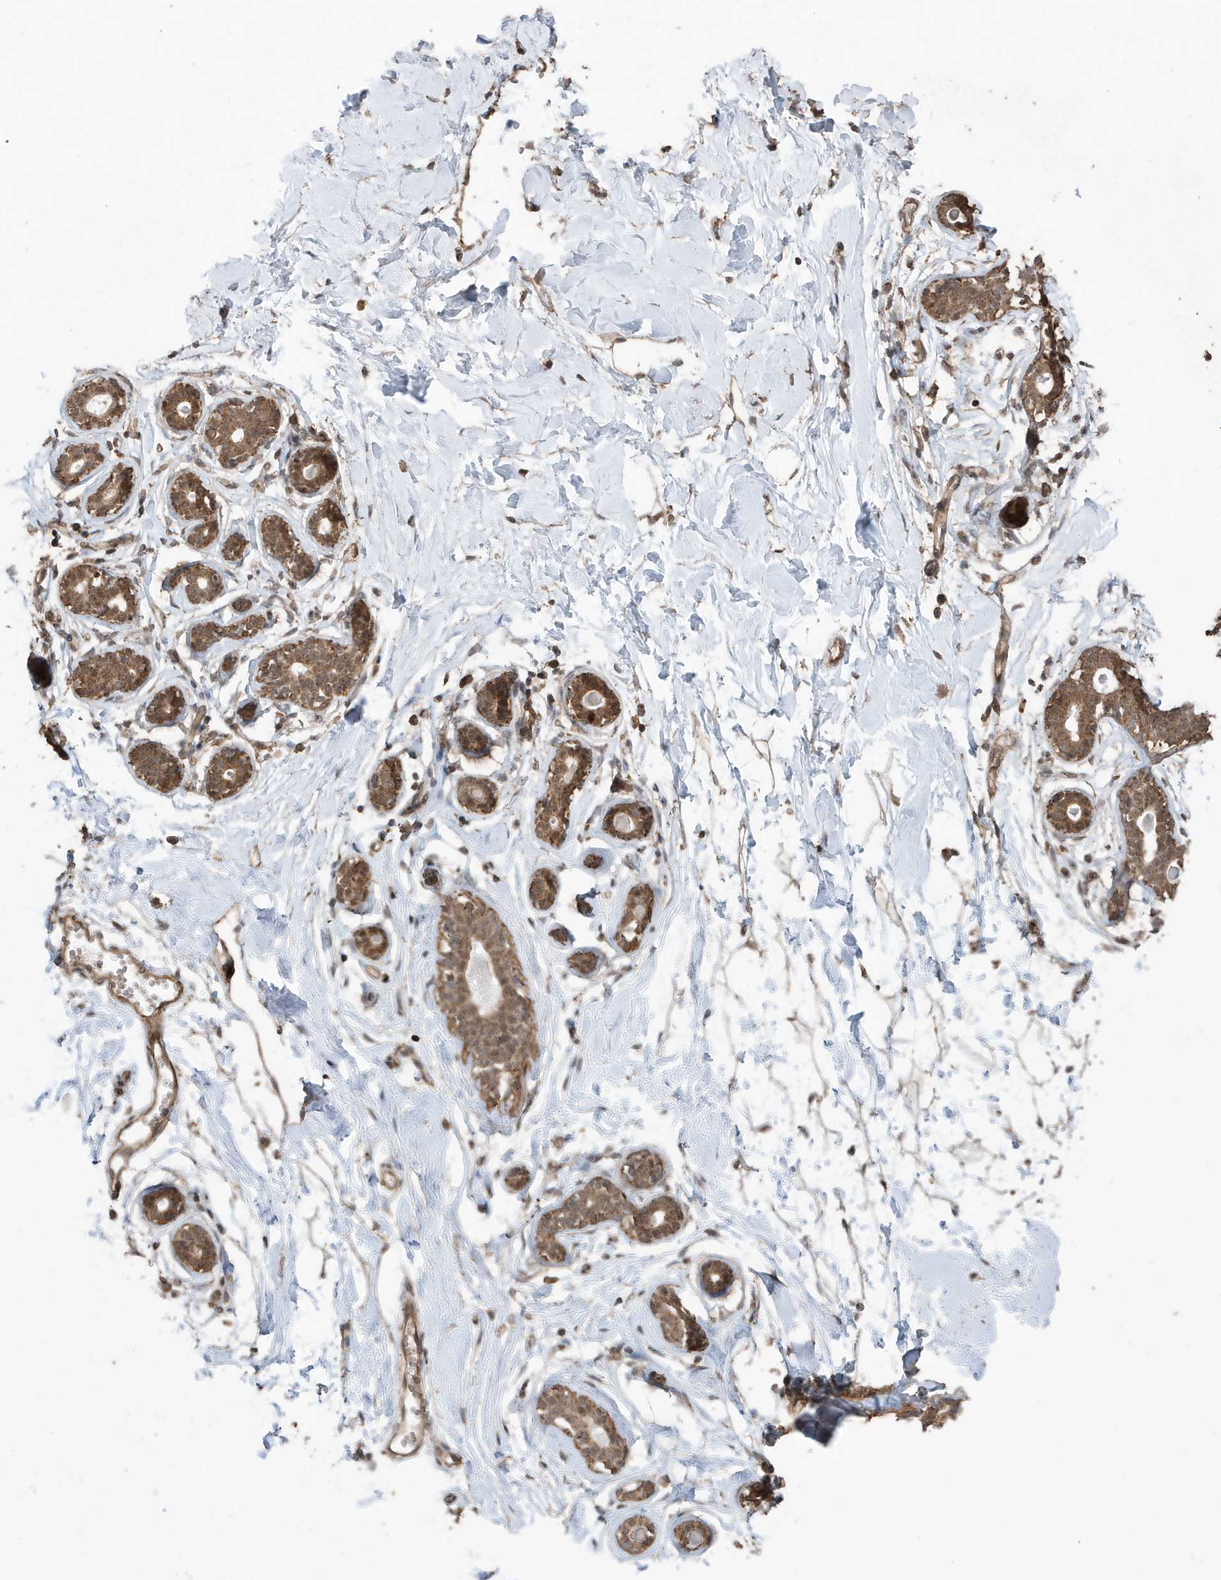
{"staining": {"intensity": "weak", "quantity": ">75%", "location": "cytoplasmic/membranous"}, "tissue": "breast", "cell_type": "Adipocytes", "image_type": "normal", "snomed": [{"axis": "morphology", "description": "Normal tissue, NOS"}, {"axis": "morphology", "description": "Adenoma, NOS"}, {"axis": "topography", "description": "Breast"}], "caption": "Normal breast exhibits weak cytoplasmic/membranous positivity in about >75% of adipocytes (IHC, brightfield microscopy, high magnification)..", "gene": "PAXBP1", "patient": {"sex": "female", "age": 23}}